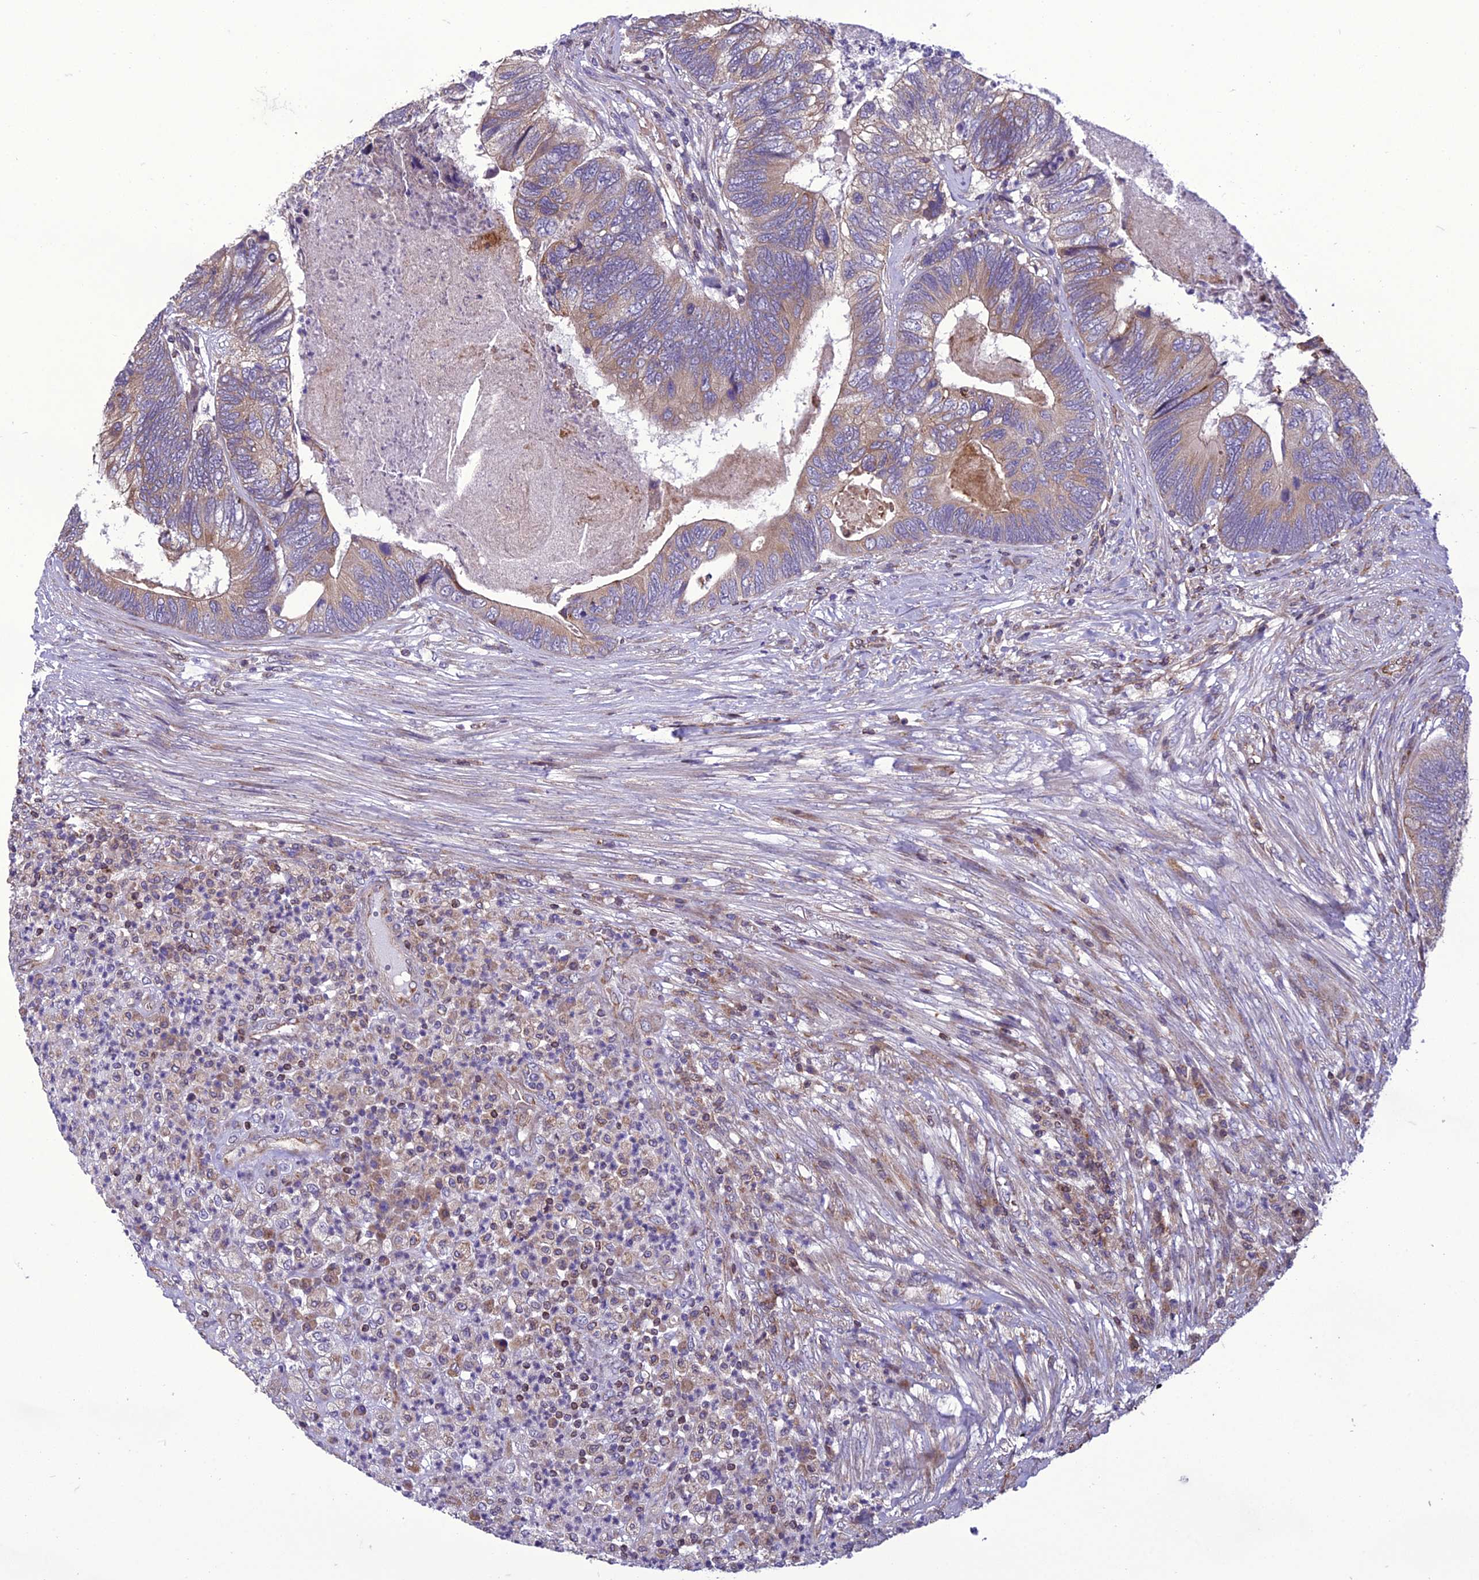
{"staining": {"intensity": "weak", "quantity": ">75%", "location": "cytoplasmic/membranous"}, "tissue": "colorectal cancer", "cell_type": "Tumor cells", "image_type": "cancer", "snomed": [{"axis": "morphology", "description": "Adenocarcinoma, NOS"}, {"axis": "topography", "description": "Colon"}], "caption": "This micrograph reveals adenocarcinoma (colorectal) stained with IHC to label a protein in brown. The cytoplasmic/membranous of tumor cells show weak positivity for the protein. Nuclei are counter-stained blue.", "gene": "GIMAP1", "patient": {"sex": "female", "age": 67}}